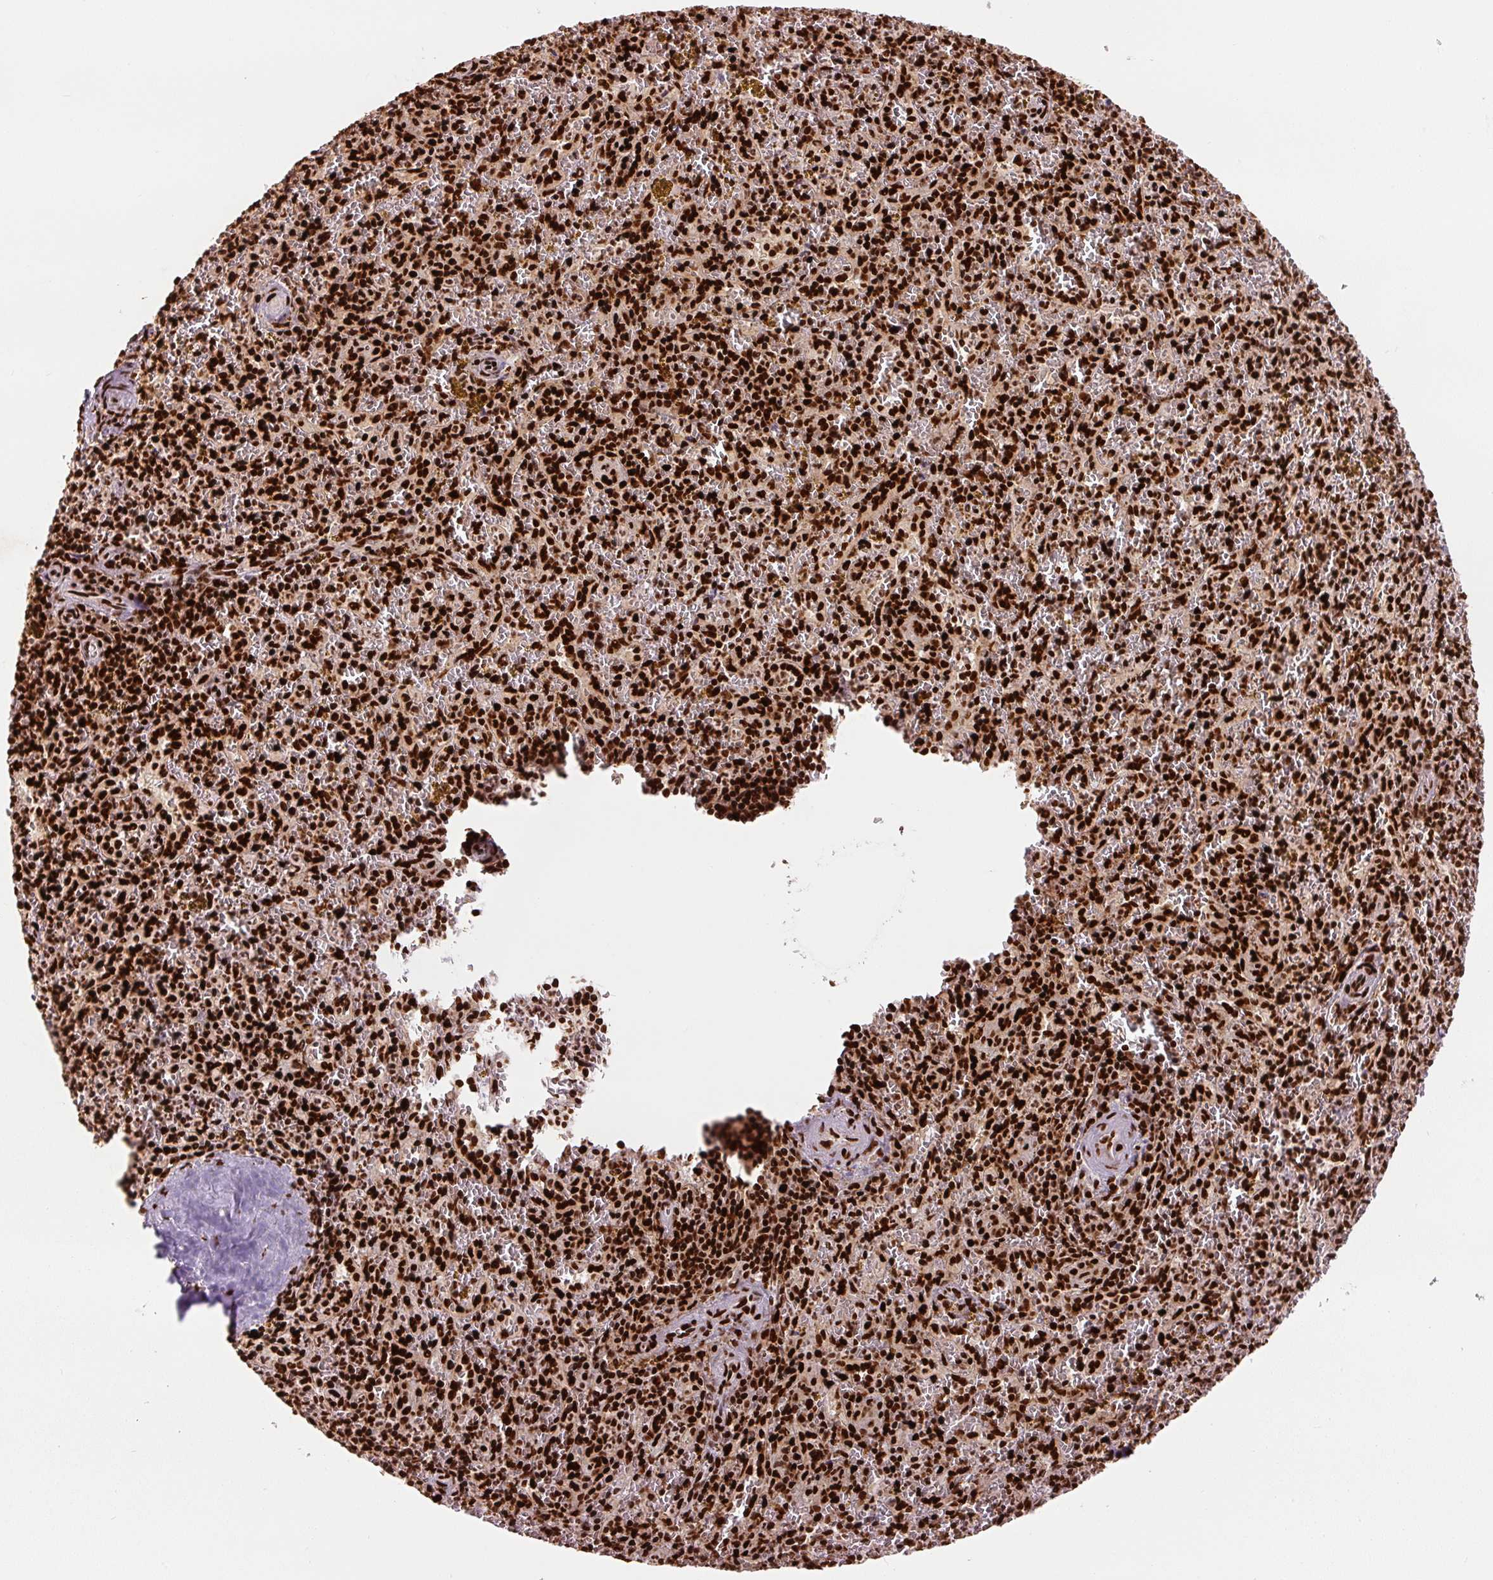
{"staining": {"intensity": "strong", "quantity": ">75%", "location": "nuclear"}, "tissue": "spleen", "cell_type": "Cells in red pulp", "image_type": "normal", "snomed": [{"axis": "morphology", "description": "Normal tissue, NOS"}, {"axis": "topography", "description": "Spleen"}], "caption": "Immunohistochemistry micrograph of normal spleen stained for a protein (brown), which exhibits high levels of strong nuclear positivity in approximately >75% of cells in red pulp.", "gene": "FUS", "patient": {"sex": "male", "age": 57}}